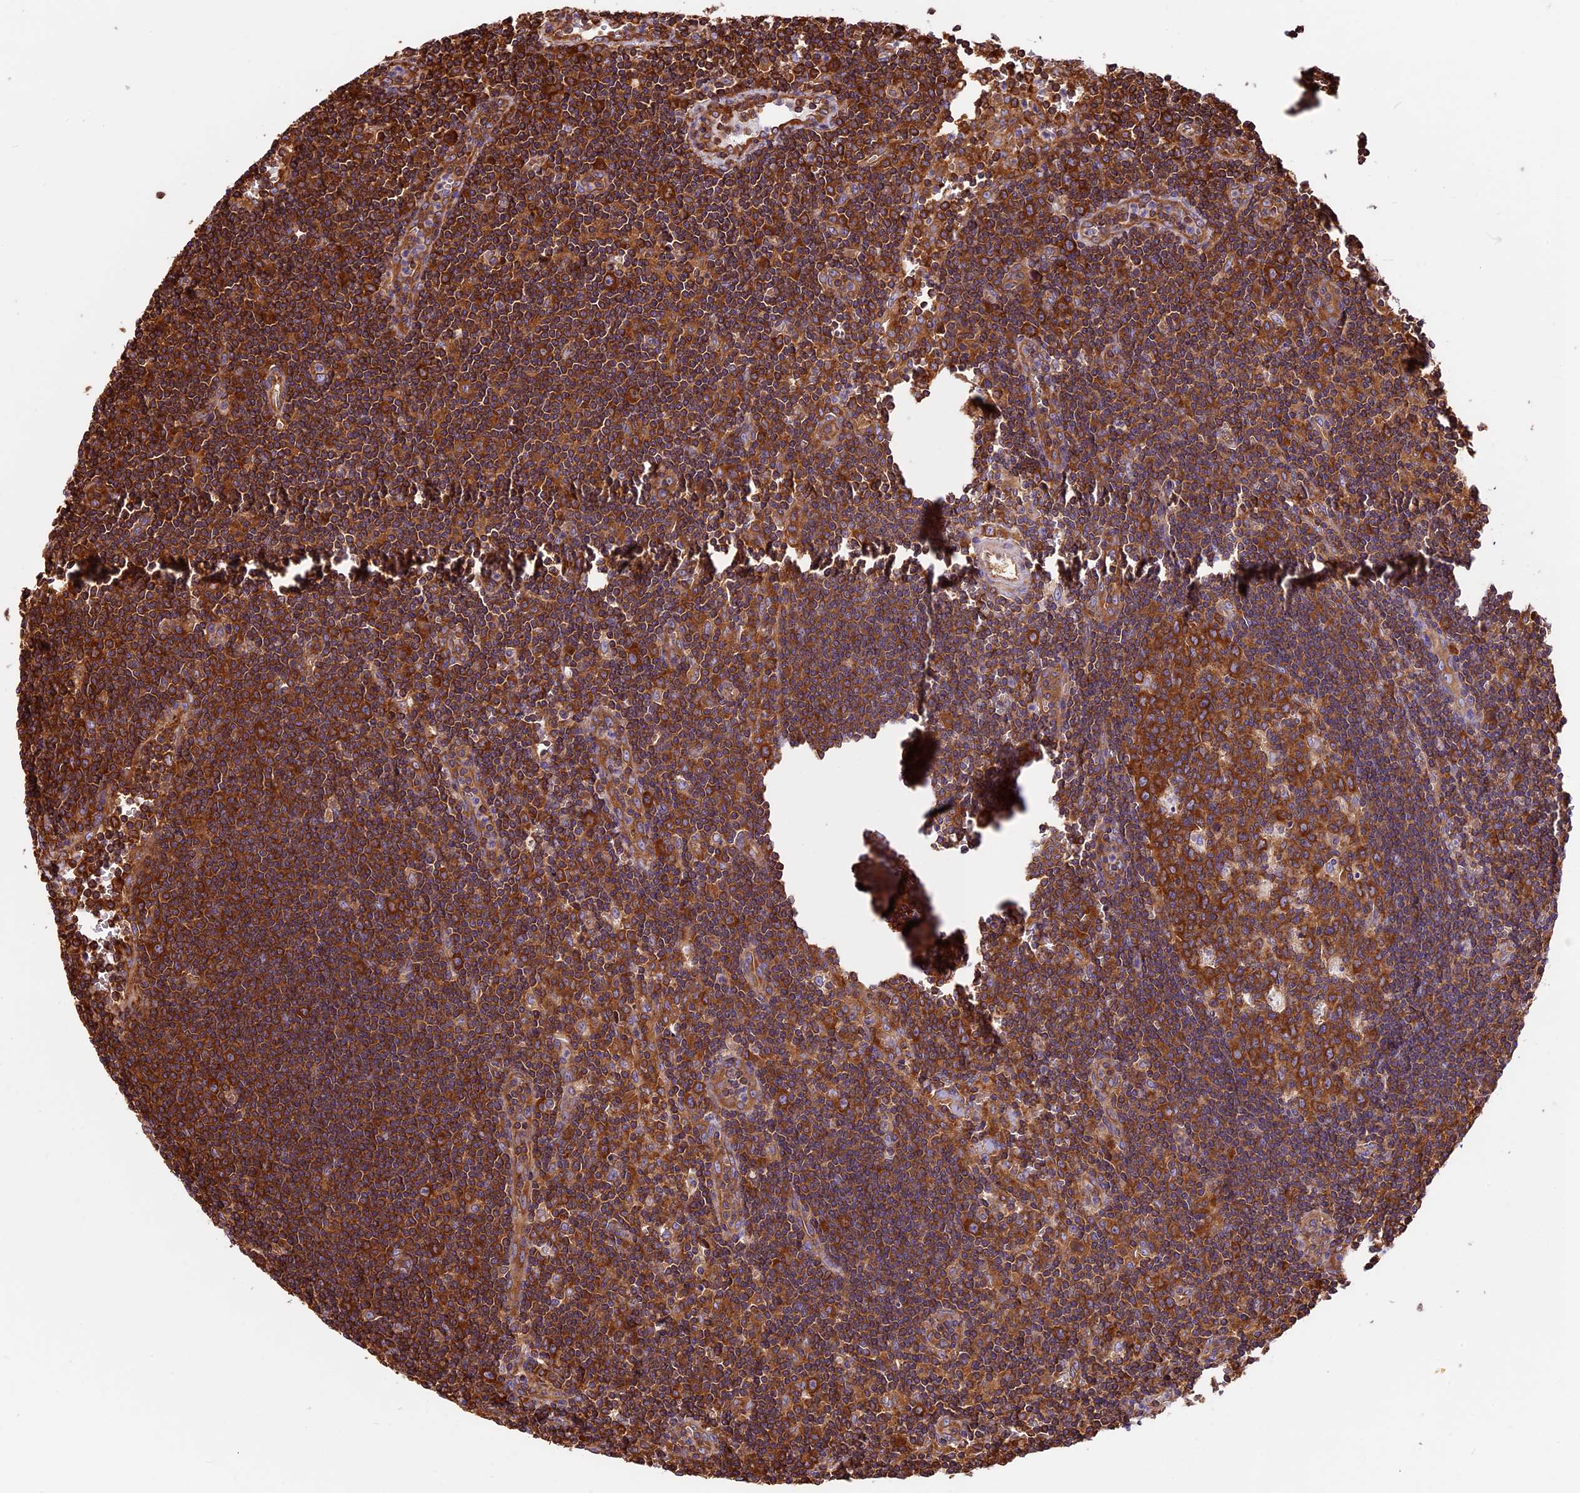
{"staining": {"intensity": "strong", "quantity": ">75%", "location": "cytoplasmic/membranous"}, "tissue": "lymph node", "cell_type": "Germinal center cells", "image_type": "normal", "snomed": [{"axis": "morphology", "description": "Normal tissue, NOS"}, {"axis": "topography", "description": "Lymph node"}], "caption": "IHC micrograph of benign lymph node: lymph node stained using IHC demonstrates high levels of strong protein expression localized specifically in the cytoplasmic/membranous of germinal center cells, appearing as a cytoplasmic/membranous brown color.", "gene": "KARS1", "patient": {"sex": "female", "age": 32}}